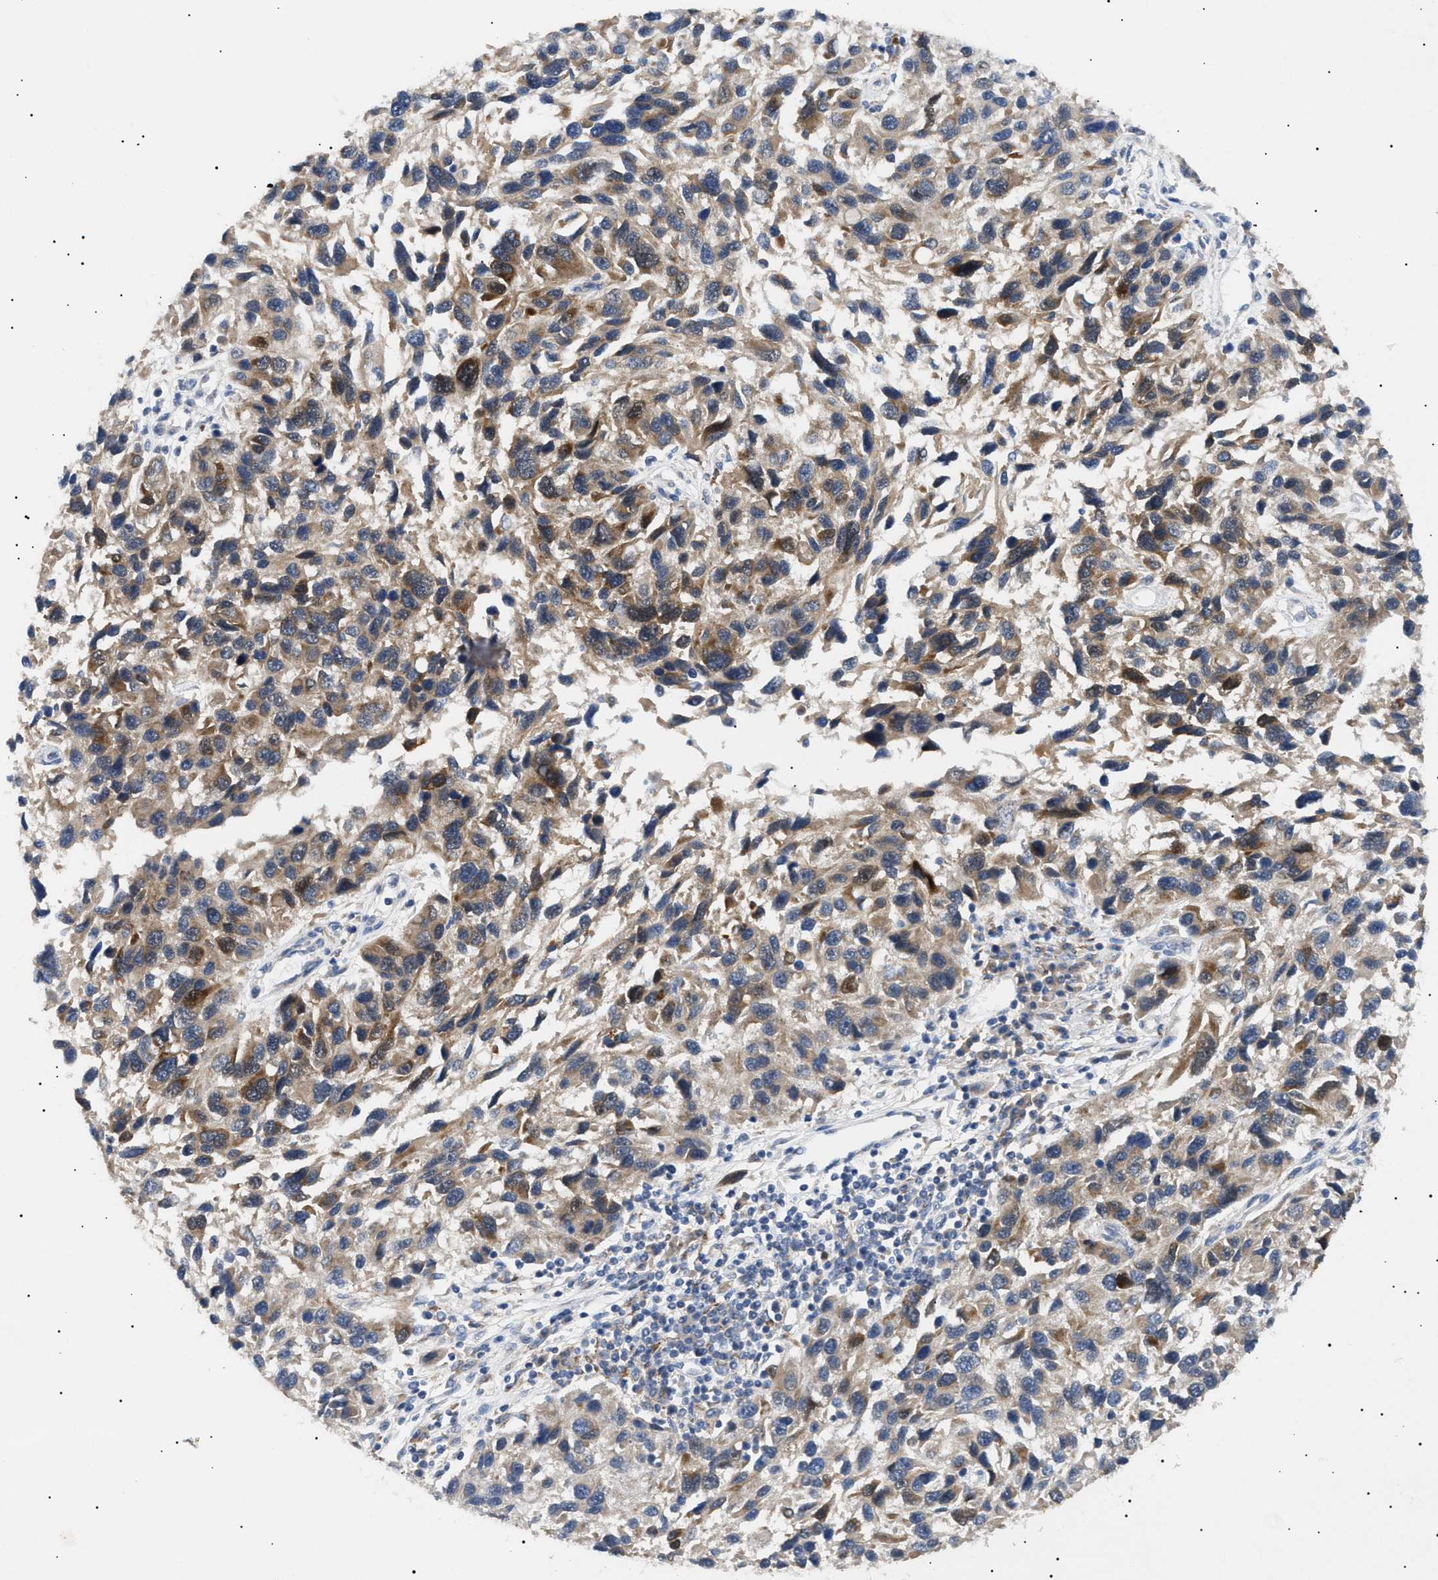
{"staining": {"intensity": "moderate", "quantity": ">75%", "location": "cytoplasmic/membranous"}, "tissue": "melanoma", "cell_type": "Tumor cells", "image_type": "cancer", "snomed": [{"axis": "morphology", "description": "Malignant melanoma, NOS"}, {"axis": "topography", "description": "Skin"}], "caption": "Protein staining by immunohistochemistry (IHC) reveals moderate cytoplasmic/membranous positivity in about >75% of tumor cells in malignant melanoma. Nuclei are stained in blue.", "gene": "SIRT5", "patient": {"sex": "male", "age": 53}}